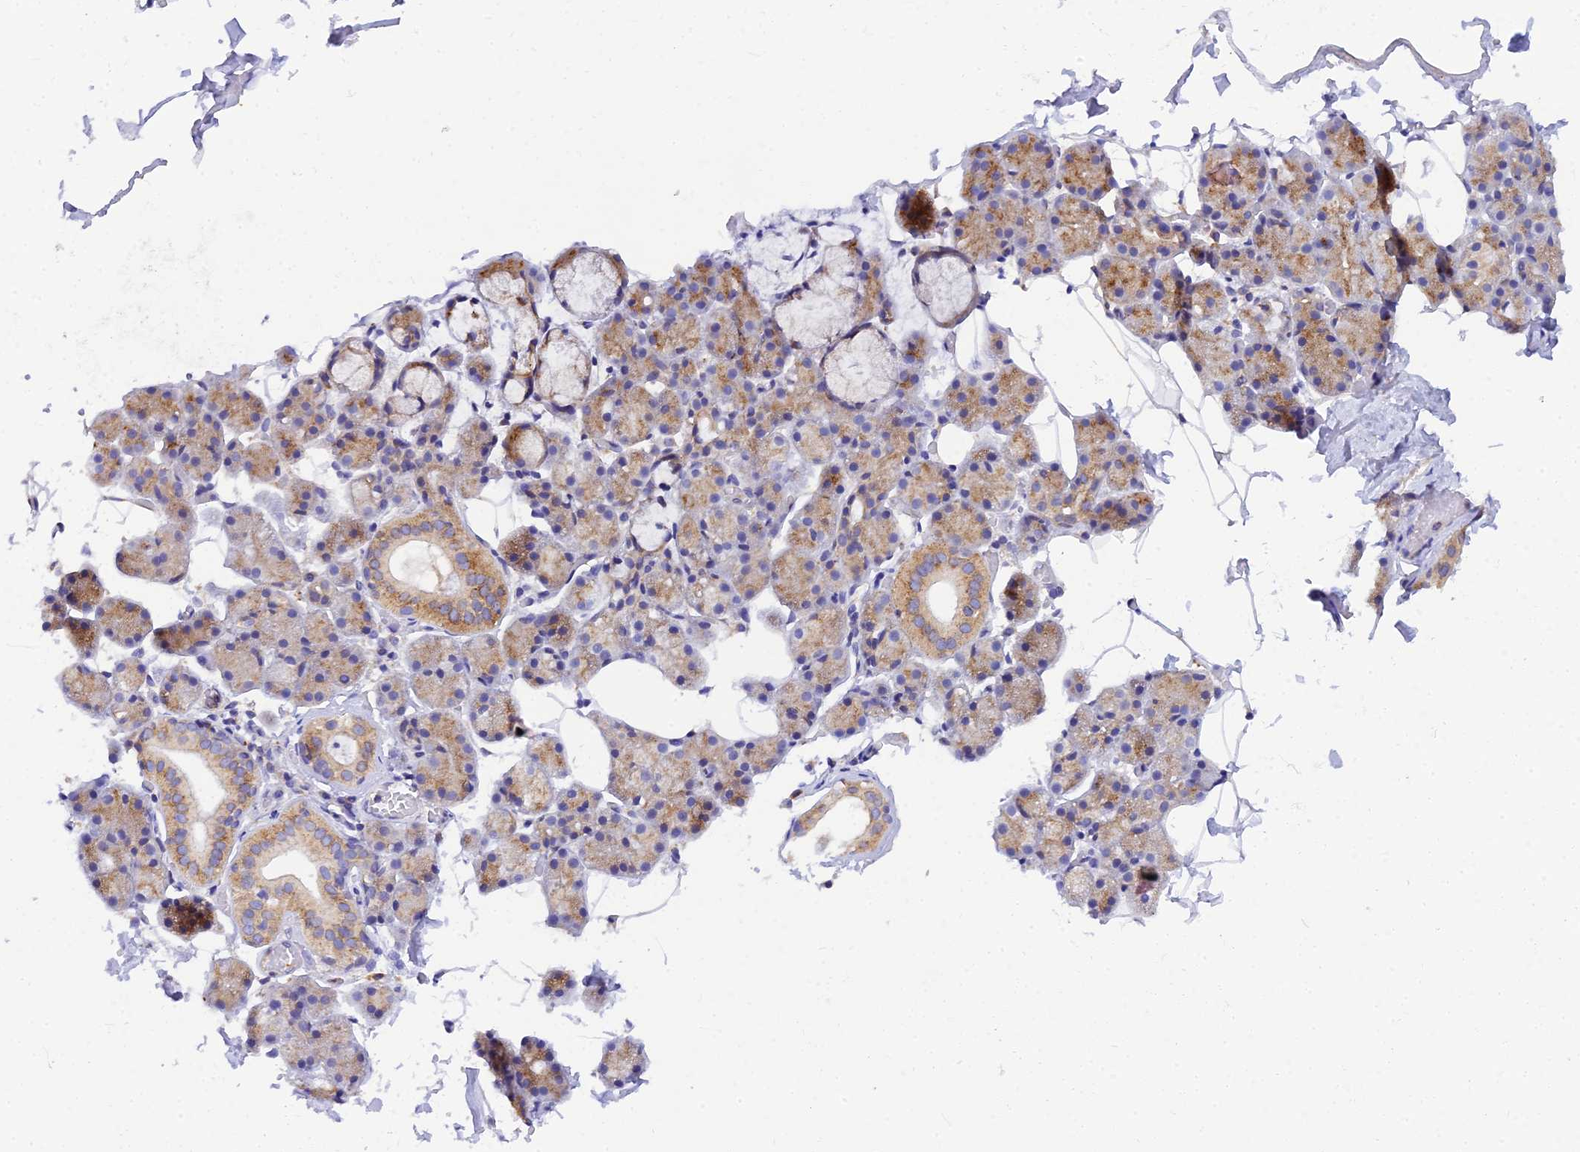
{"staining": {"intensity": "moderate", "quantity": "25%-75%", "location": "cytoplasmic/membranous"}, "tissue": "salivary gland", "cell_type": "Glandular cells", "image_type": "normal", "snomed": [{"axis": "morphology", "description": "Normal tissue, NOS"}, {"axis": "topography", "description": "Salivary gland"}], "caption": "This micrograph exhibits immunohistochemistry staining of unremarkable human salivary gland, with medium moderate cytoplasmic/membranous expression in about 25%-75% of glandular cells.", "gene": "ARL8A", "patient": {"sex": "female", "age": 33}}